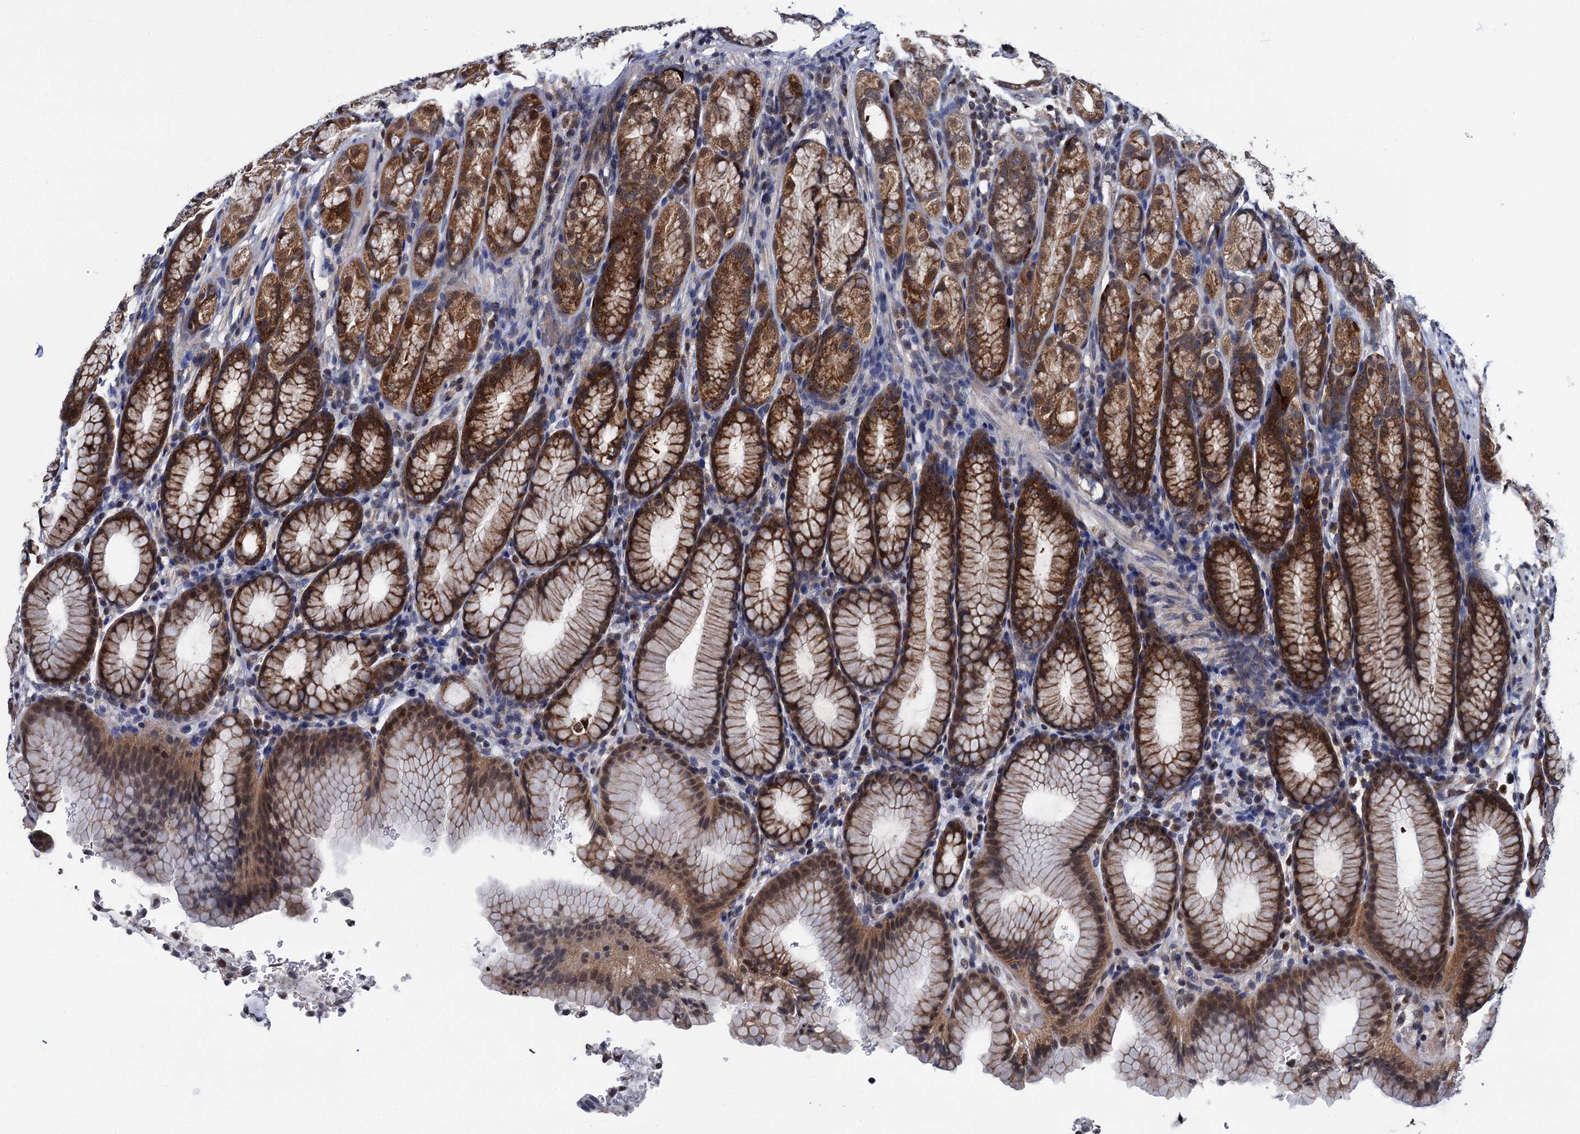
{"staining": {"intensity": "strong", "quantity": ">75%", "location": "cytoplasmic/membranous,nuclear"}, "tissue": "stomach", "cell_type": "Glandular cells", "image_type": "normal", "snomed": [{"axis": "morphology", "description": "Normal tissue, NOS"}, {"axis": "topography", "description": "Stomach"}], "caption": "Glandular cells show high levels of strong cytoplasmic/membranous,nuclear staining in about >75% of cells in unremarkable stomach.", "gene": "PTCD3", "patient": {"sex": "male", "age": 42}}